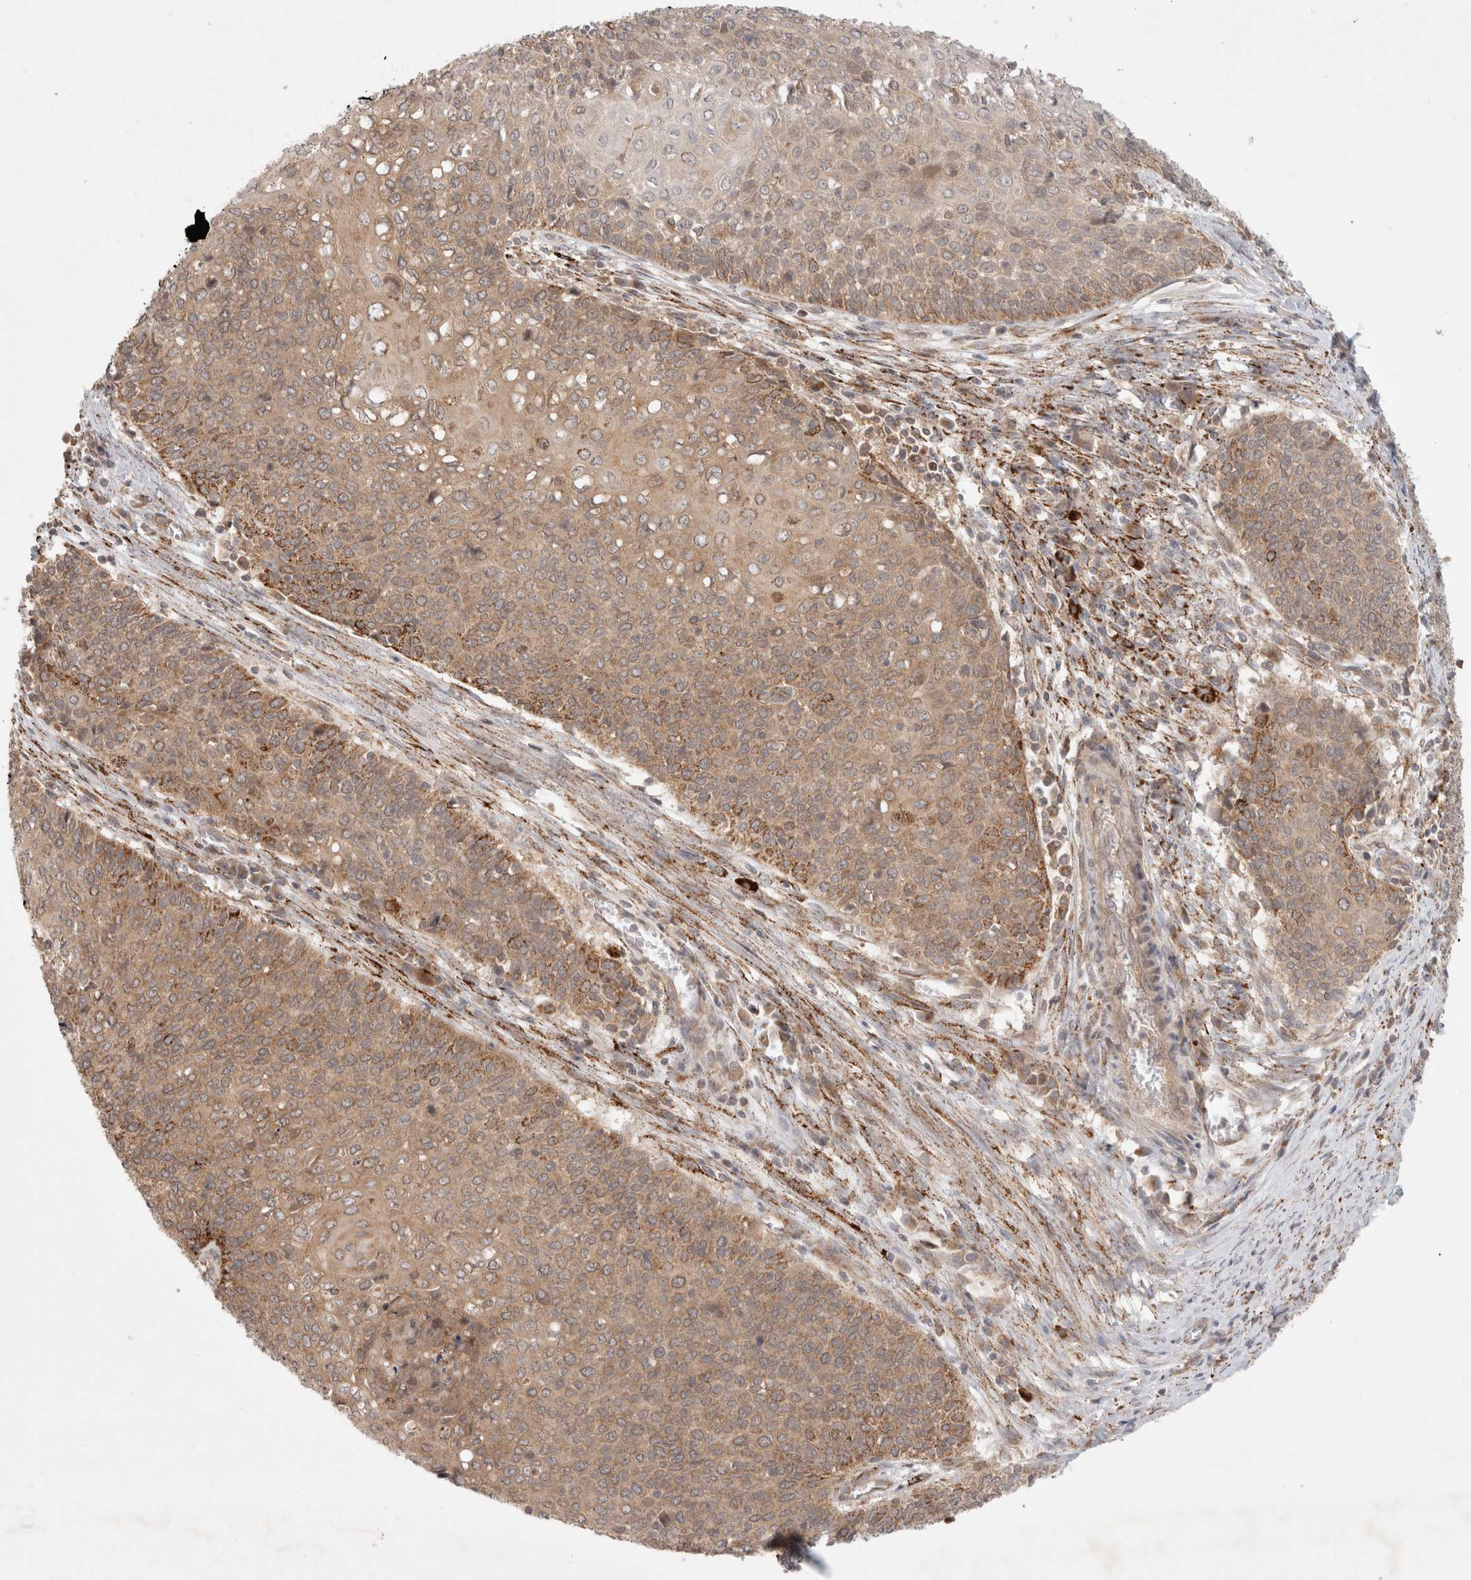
{"staining": {"intensity": "moderate", "quantity": ">75%", "location": "cytoplasmic/membranous"}, "tissue": "cervical cancer", "cell_type": "Tumor cells", "image_type": "cancer", "snomed": [{"axis": "morphology", "description": "Squamous cell carcinoma, NOS"}, {"axis": "topography", "description": "Cervix"}], "caption": "Cervical cancer (squamous cell carcinoma) stained with a brown dye reveals moderate cytoplasmic/membranous positive staining in about >75% of tumor cells.", "gene": "HROB", "patient": {"sex": "female", "age": 39}}